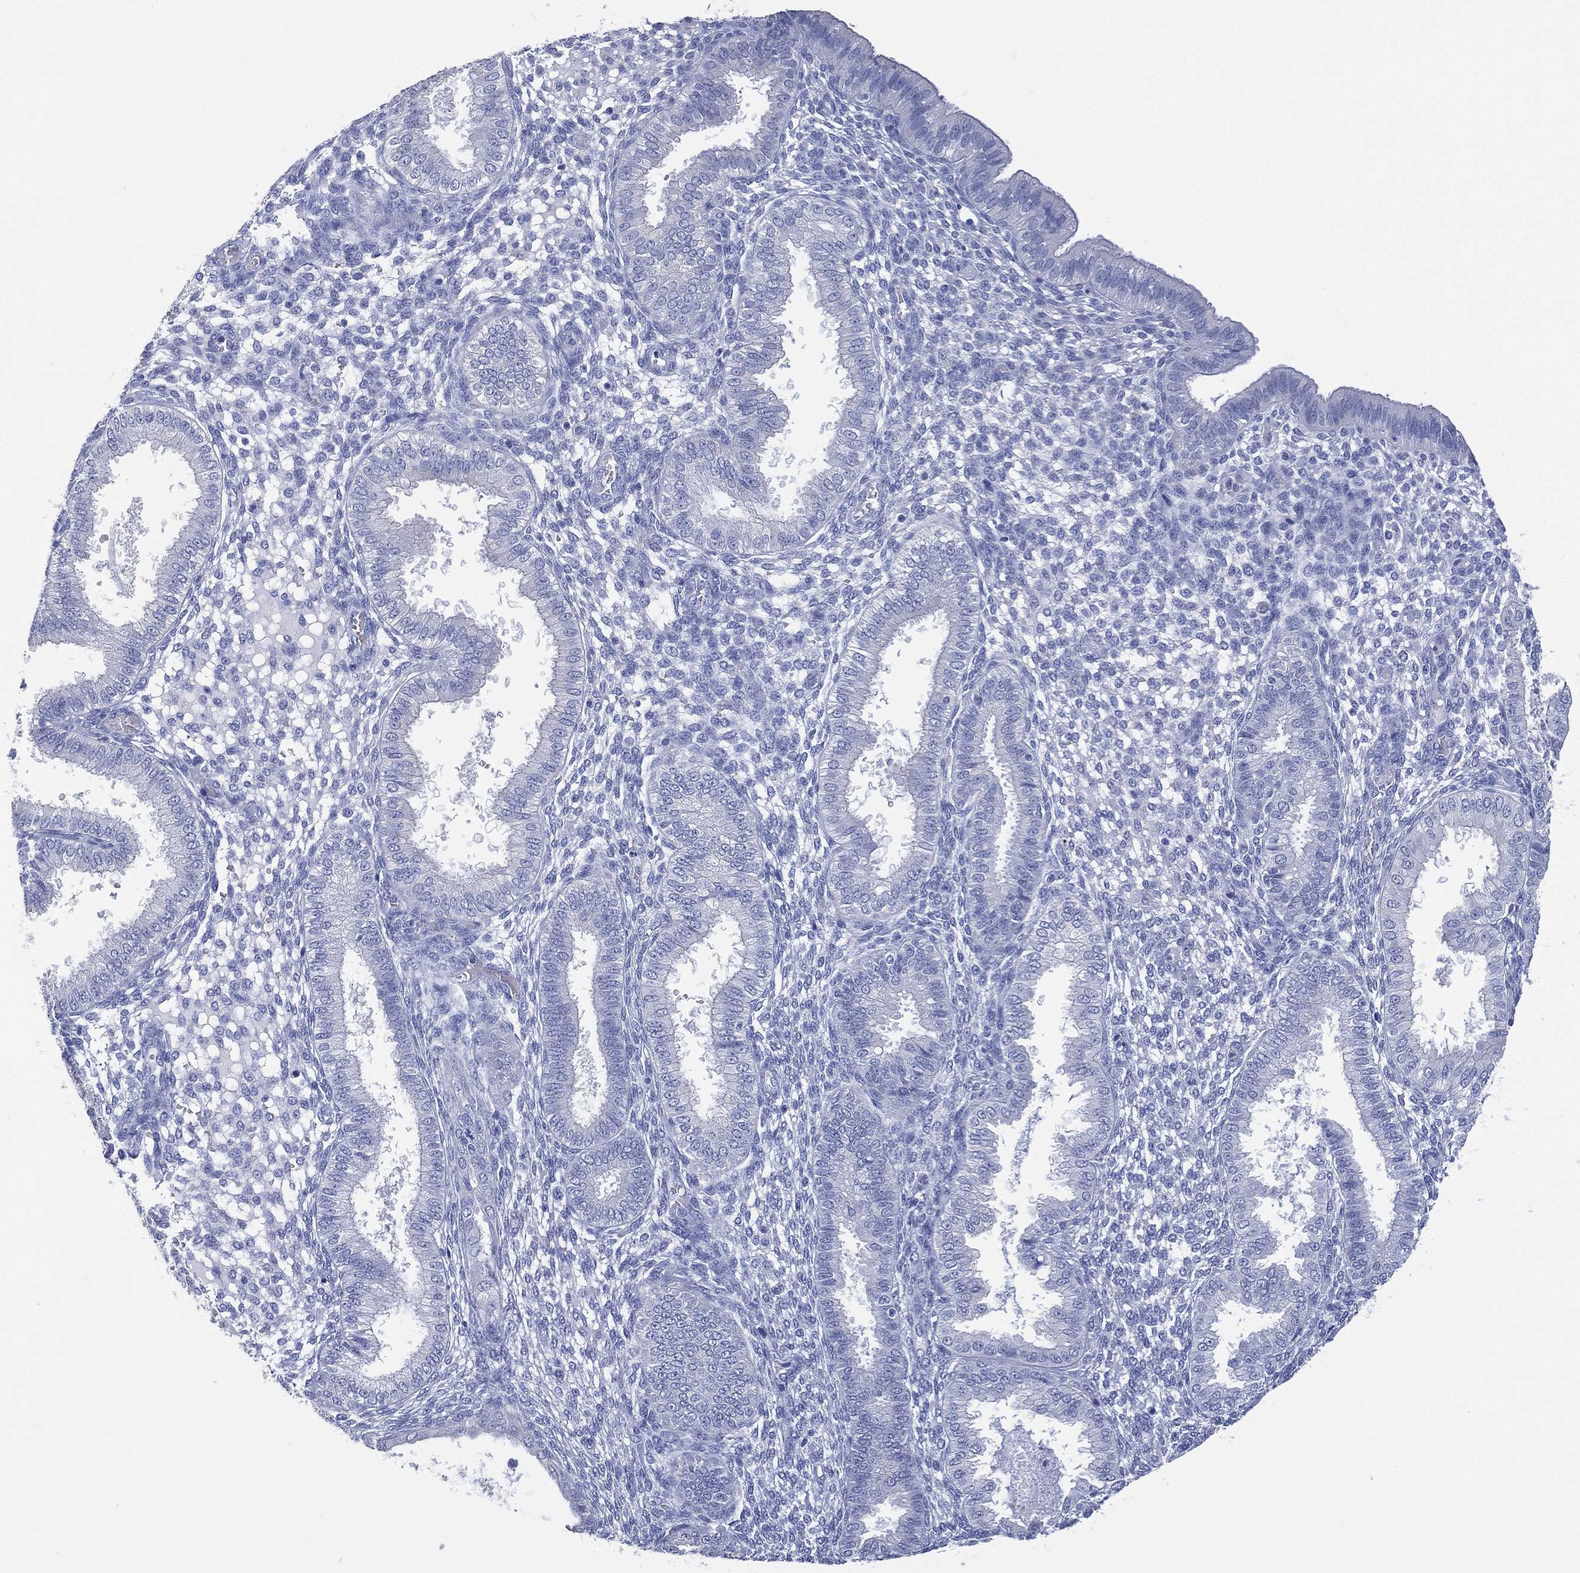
{"staining": {"intensity": "negative", "quantity": "none", "location": "none"}, "tissue": "endometrium", "cell_type": "Cells in endometrial stroma", "image_type": "normal", "snomed": [{"axis": "morphology", "description": "Normal tissue, NOS"}, {"axis": "topography", "description": "Endometrium"}], "caption": "This is an IHC micrograph of benign endometrium. There is no staining in cells in endometrial stroma.", "gene": "FMO1", "patient": {"sex": "female", "age": 43}}